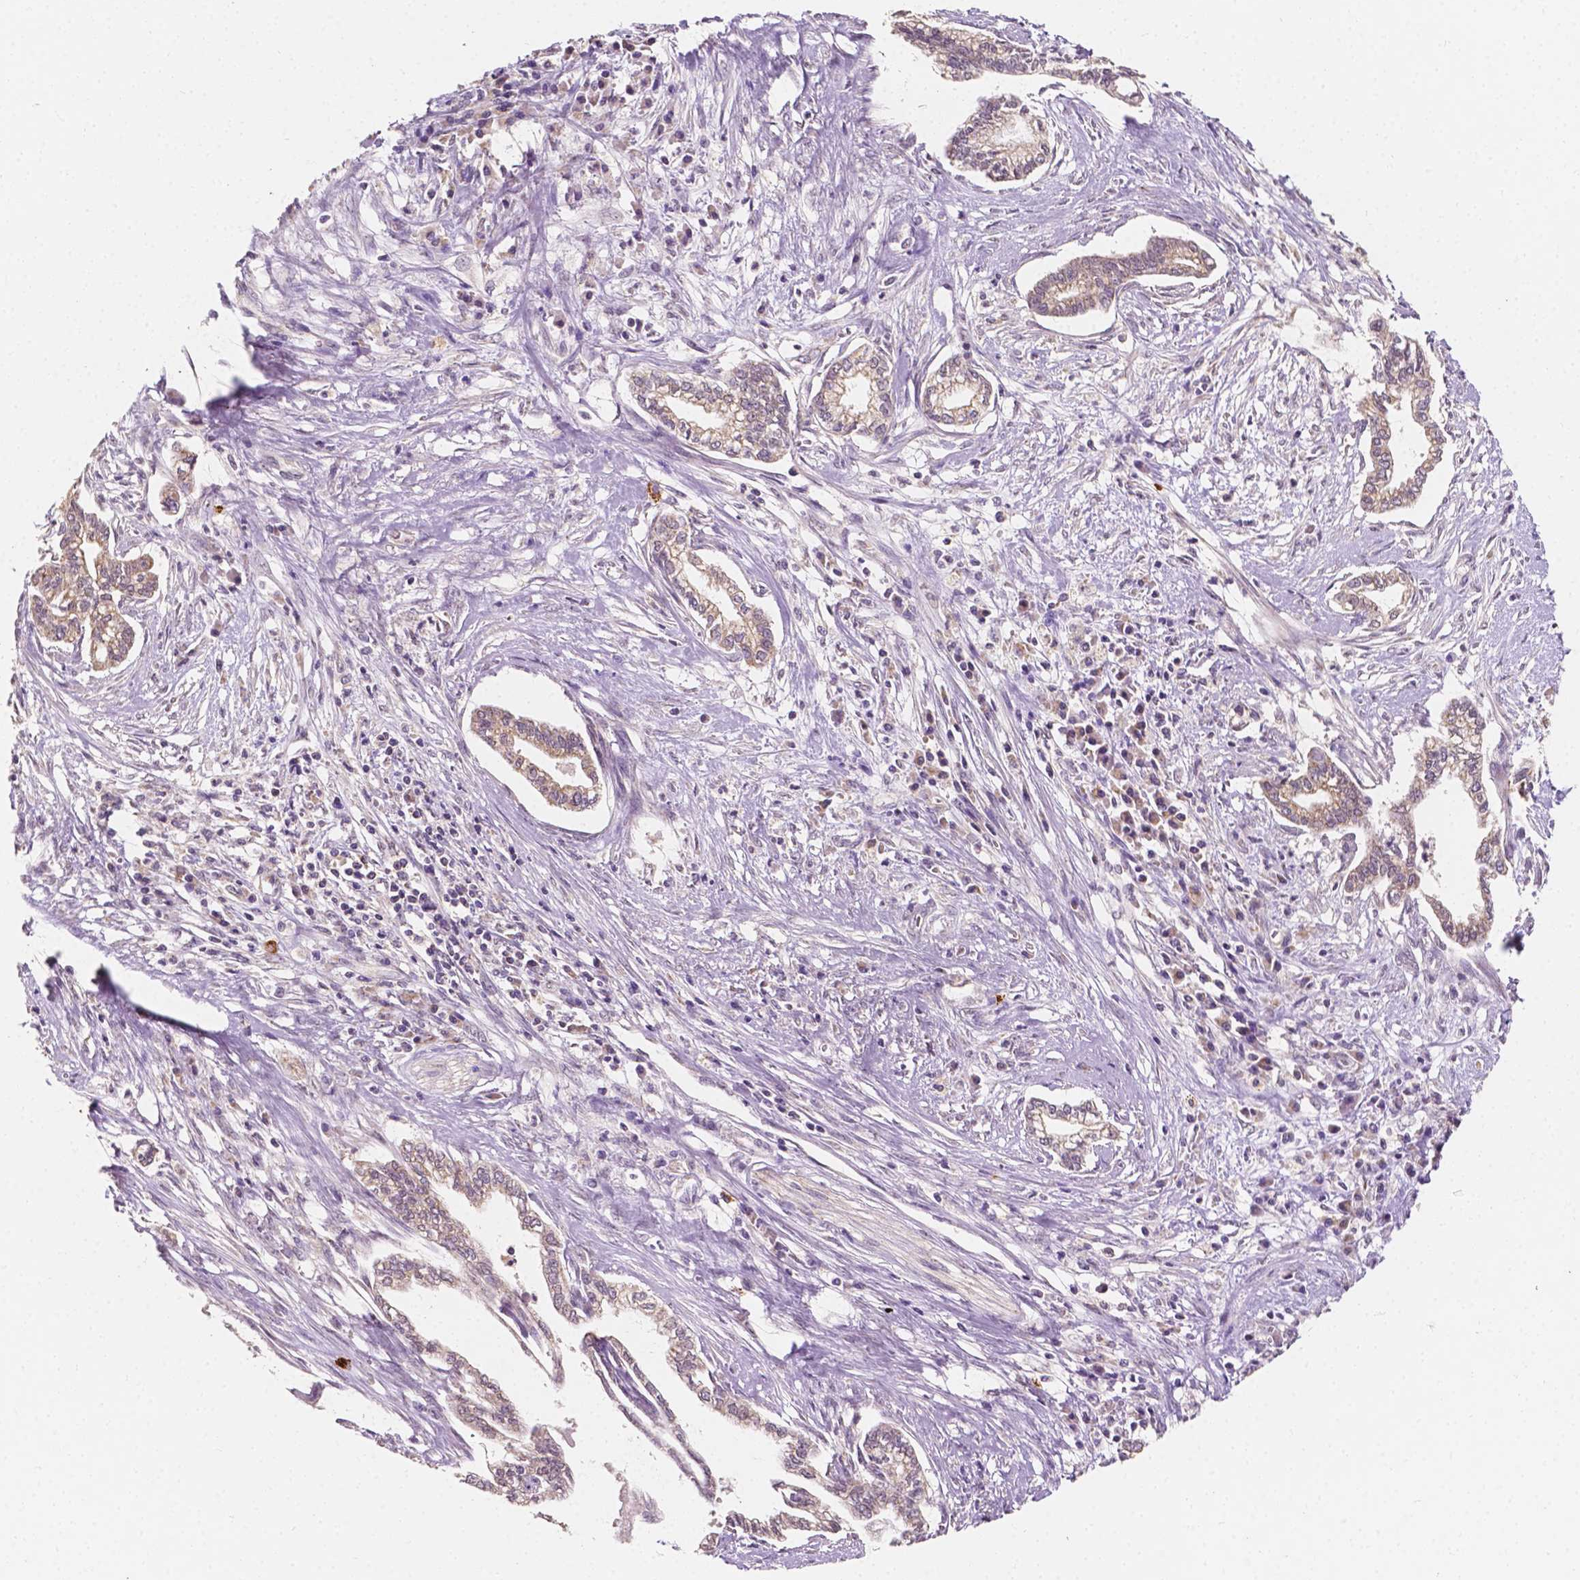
{"staining": {"intensity": "negative", "quantity": "none", "location": "none"}, "tissue": "cervical cancer", "cell_type": "Tumor cells", "image_type": "cancer", "snomed": [{"axis": "morphology", "description": "Adenocarcinoma, NOS"}, {"axis": "topography", "description": "Cervix"}], "caption": "Protein analysis of cervical adenocarcinoma demonstrates no significant staining in tumor cells.", "gene": "SIRT2", "patient": {"sex": "female", "age": 62}}